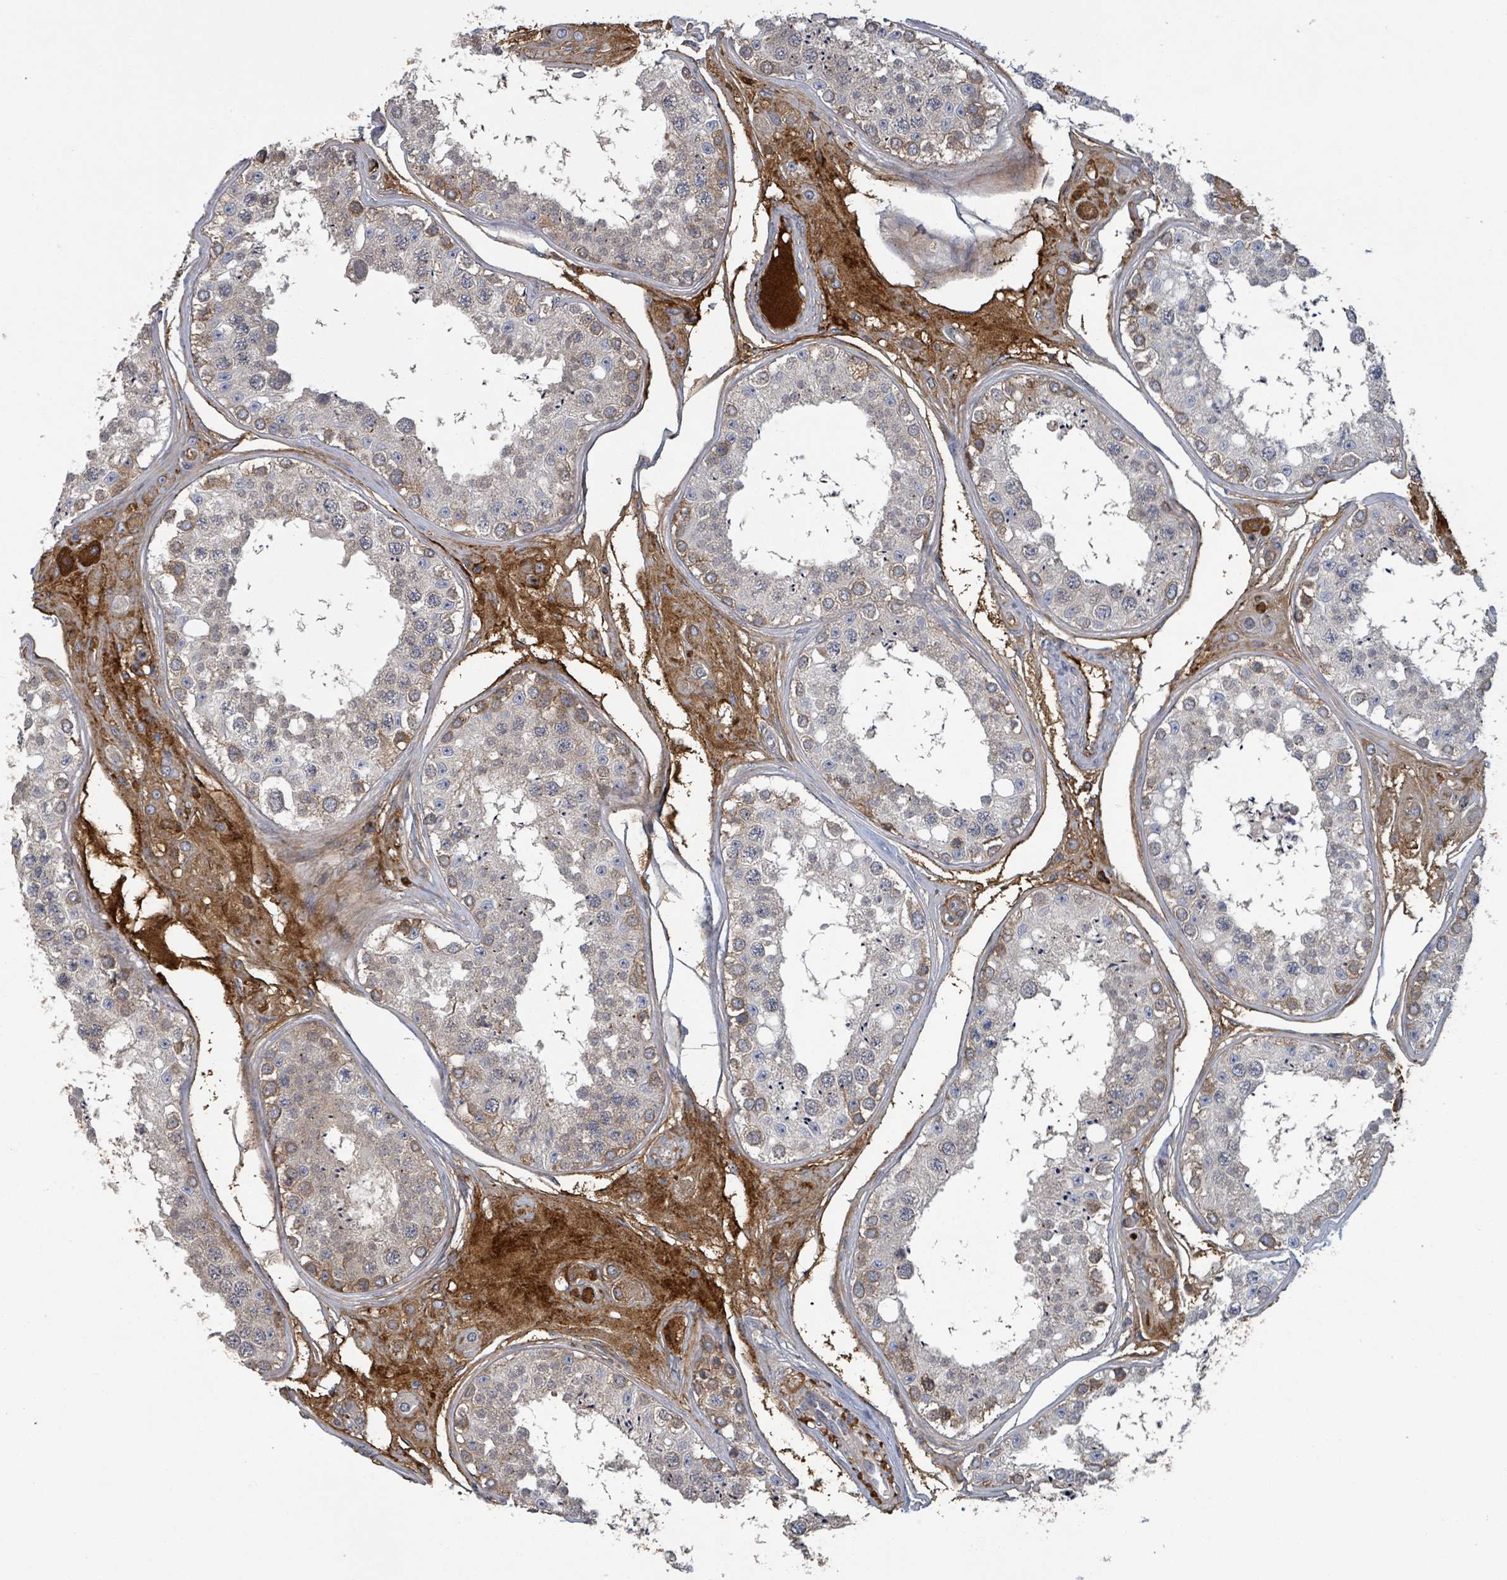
{"staining": {"intensity": "negative", "quantity": "none", "location": "none"}, "tissue": "testis", "cell_type": "Cells in seminiferous ducts", "image_type": "normal", "snomed": [{"axis": "morphology", "description": "Normal tissue, NOS"}, {"axis": "topography", "description": "Testis"}], "caption": "The immunohistochemistry (IHC) histopathology image has no significant expression in cells in seminiferous ducts of testis. The staining is performed using DAB brown chromogen with nuclei counter-stained in using hematoxylin.", "gene": "GRM8", "patient": {"sex": "male", "age": 25}}